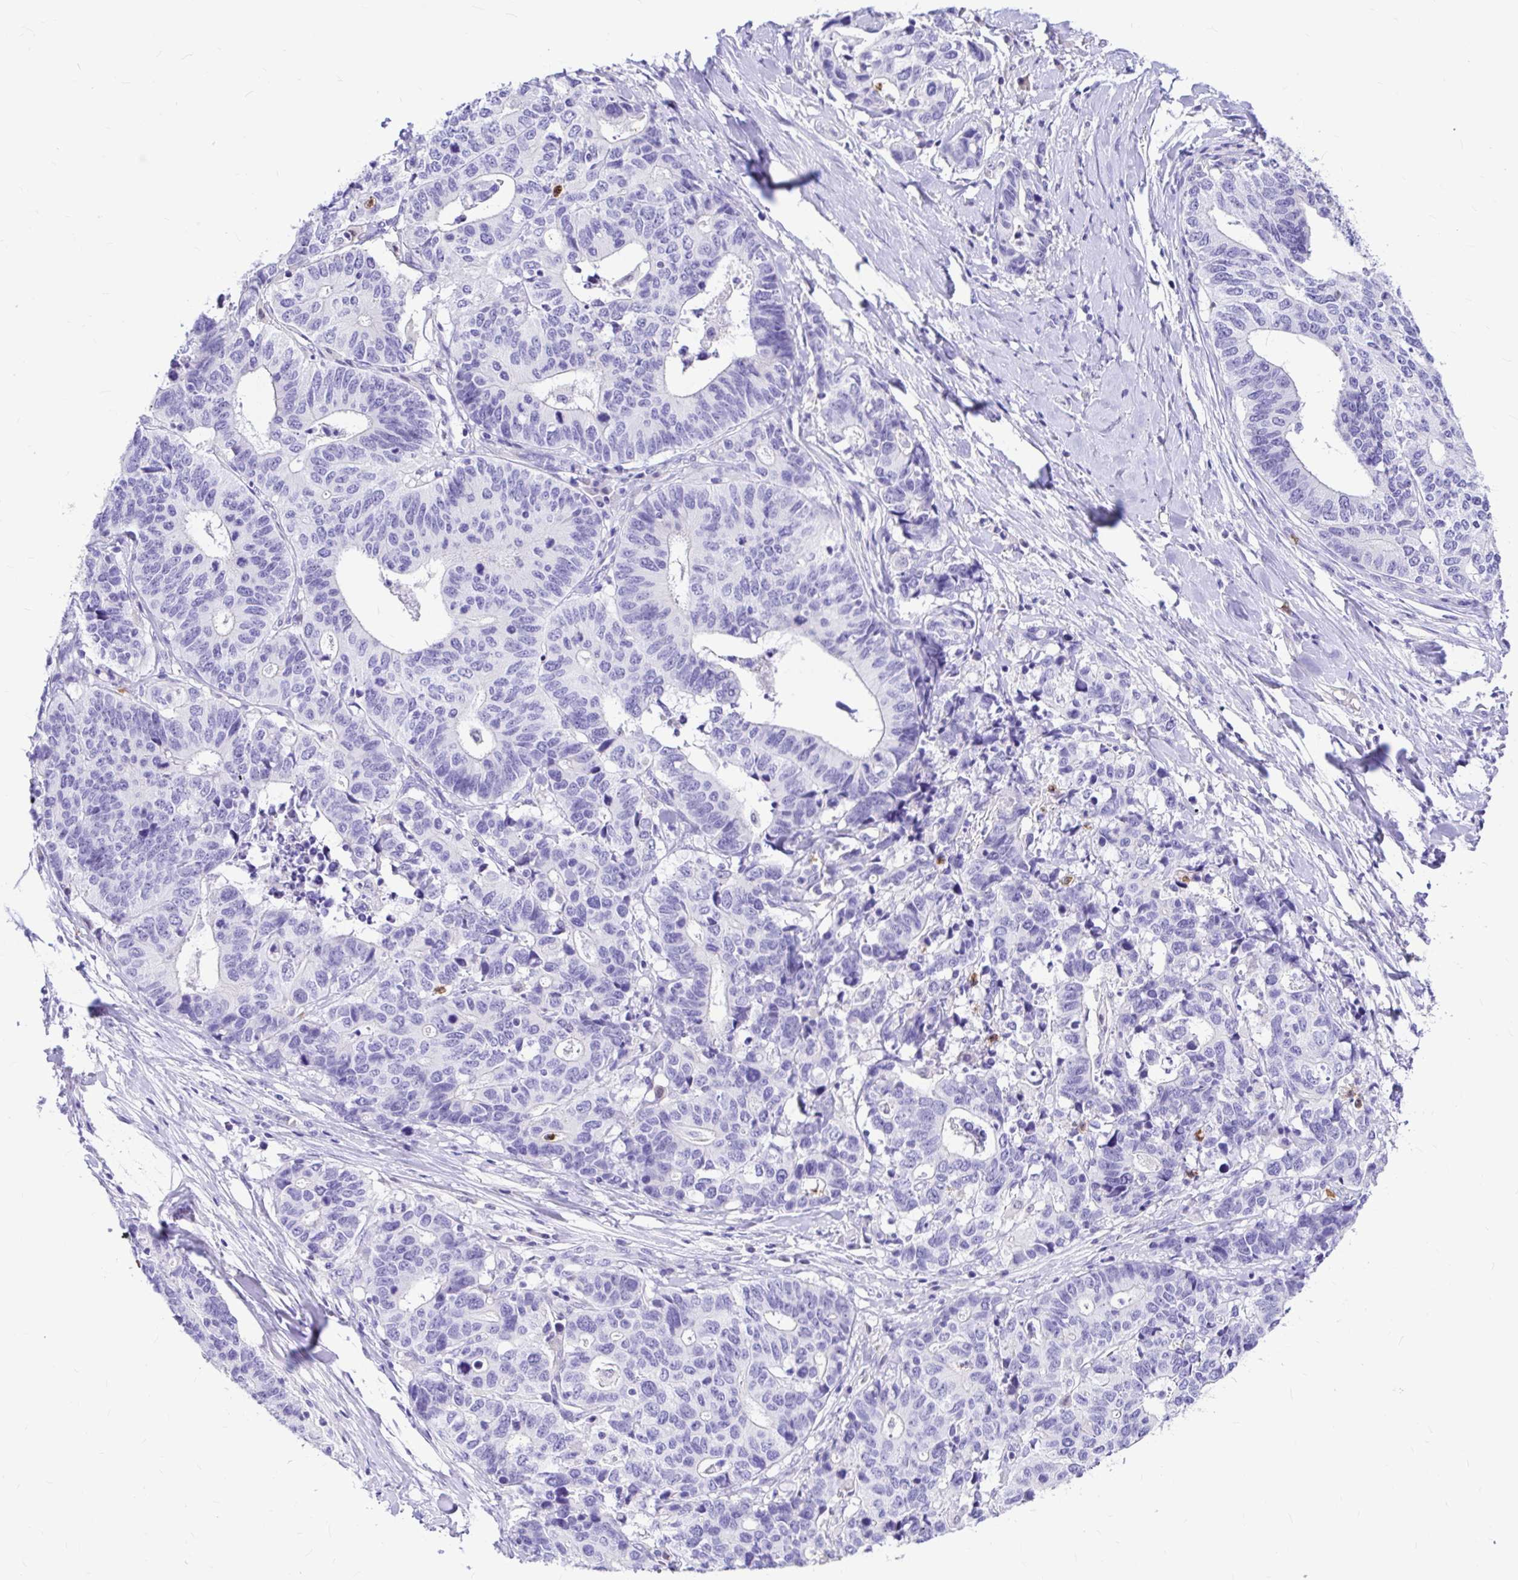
{"staining": {"intensity": "negative", "quantity": "none", "location": "none"}, "tissue": "stomach cancer", "cell_type": "Tumor cells", "image_type": "cancer", "snomed": [{"axis": "morphology", "description": "Adenocarcinoma, NOS"}, {"axis": "topography", "description": "Stomach, upper"}], "caption": "The micrograph reveals no staining of tumor cells in stomach adenocarcinoma.", "gene": "CLEC1B", "patient": {"sex": "female", "age": 67}}